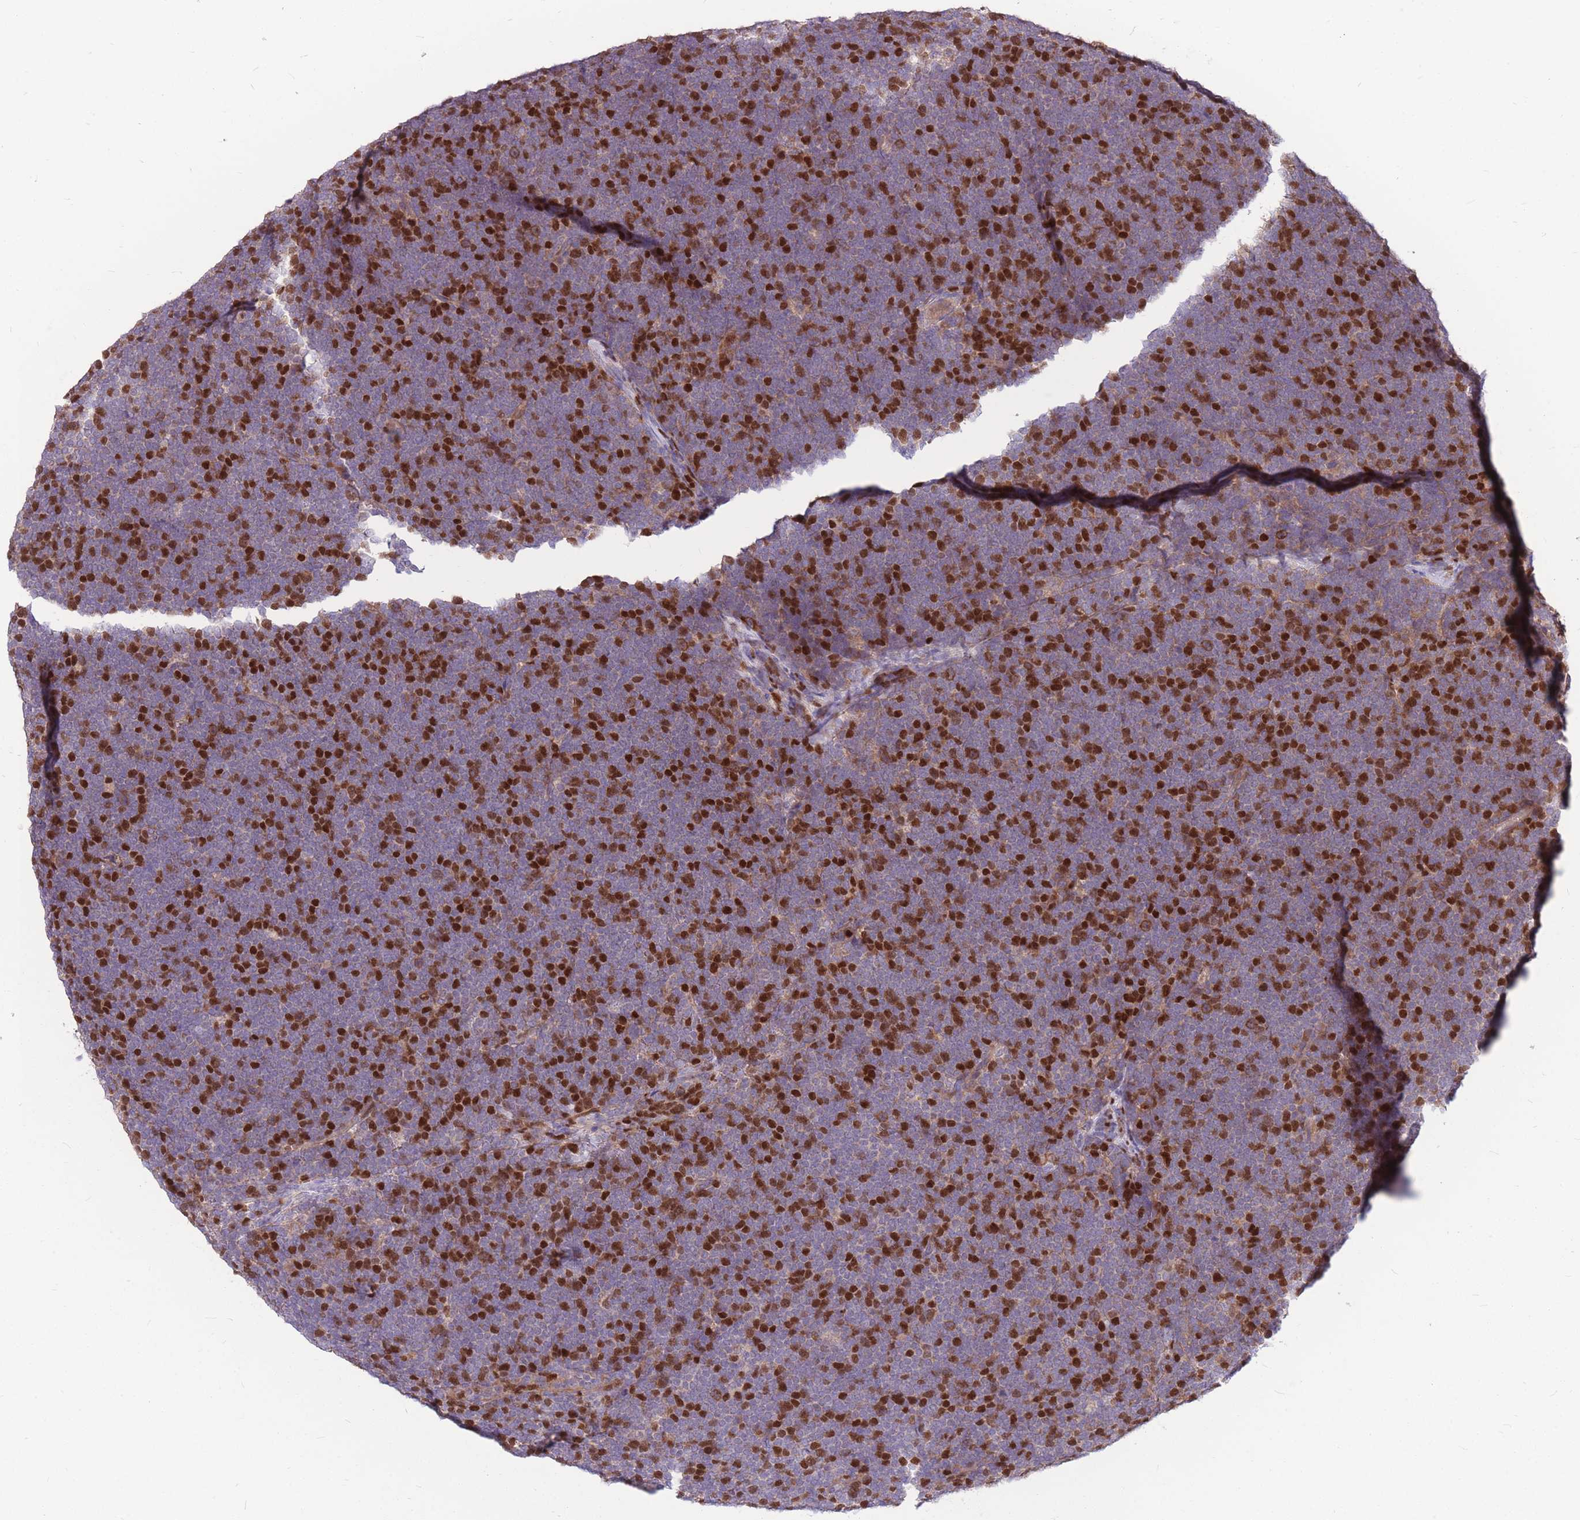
{"staining": {"intensity": "strong", "quantity": "25%-75%", "location": "nuclear"}, "tissue": "lymphoma", "cell_type": "Tumor cells", "image_type": "cancer", "snomed": [{"axis": "morphology", "description": "Malignant lymphoma, non-Hodgkin's type, High grade"}, {"axis": "topography", "description": "Lymph node"}], "caption": "Protein staining exhibits strong nuclear staining in about 25%-75% of tumor cells in high-grade malignant lymphoma, non-Hodgkin's type.", "gene": "GMNN", "patient": {"sex": "male", "age": 13}}